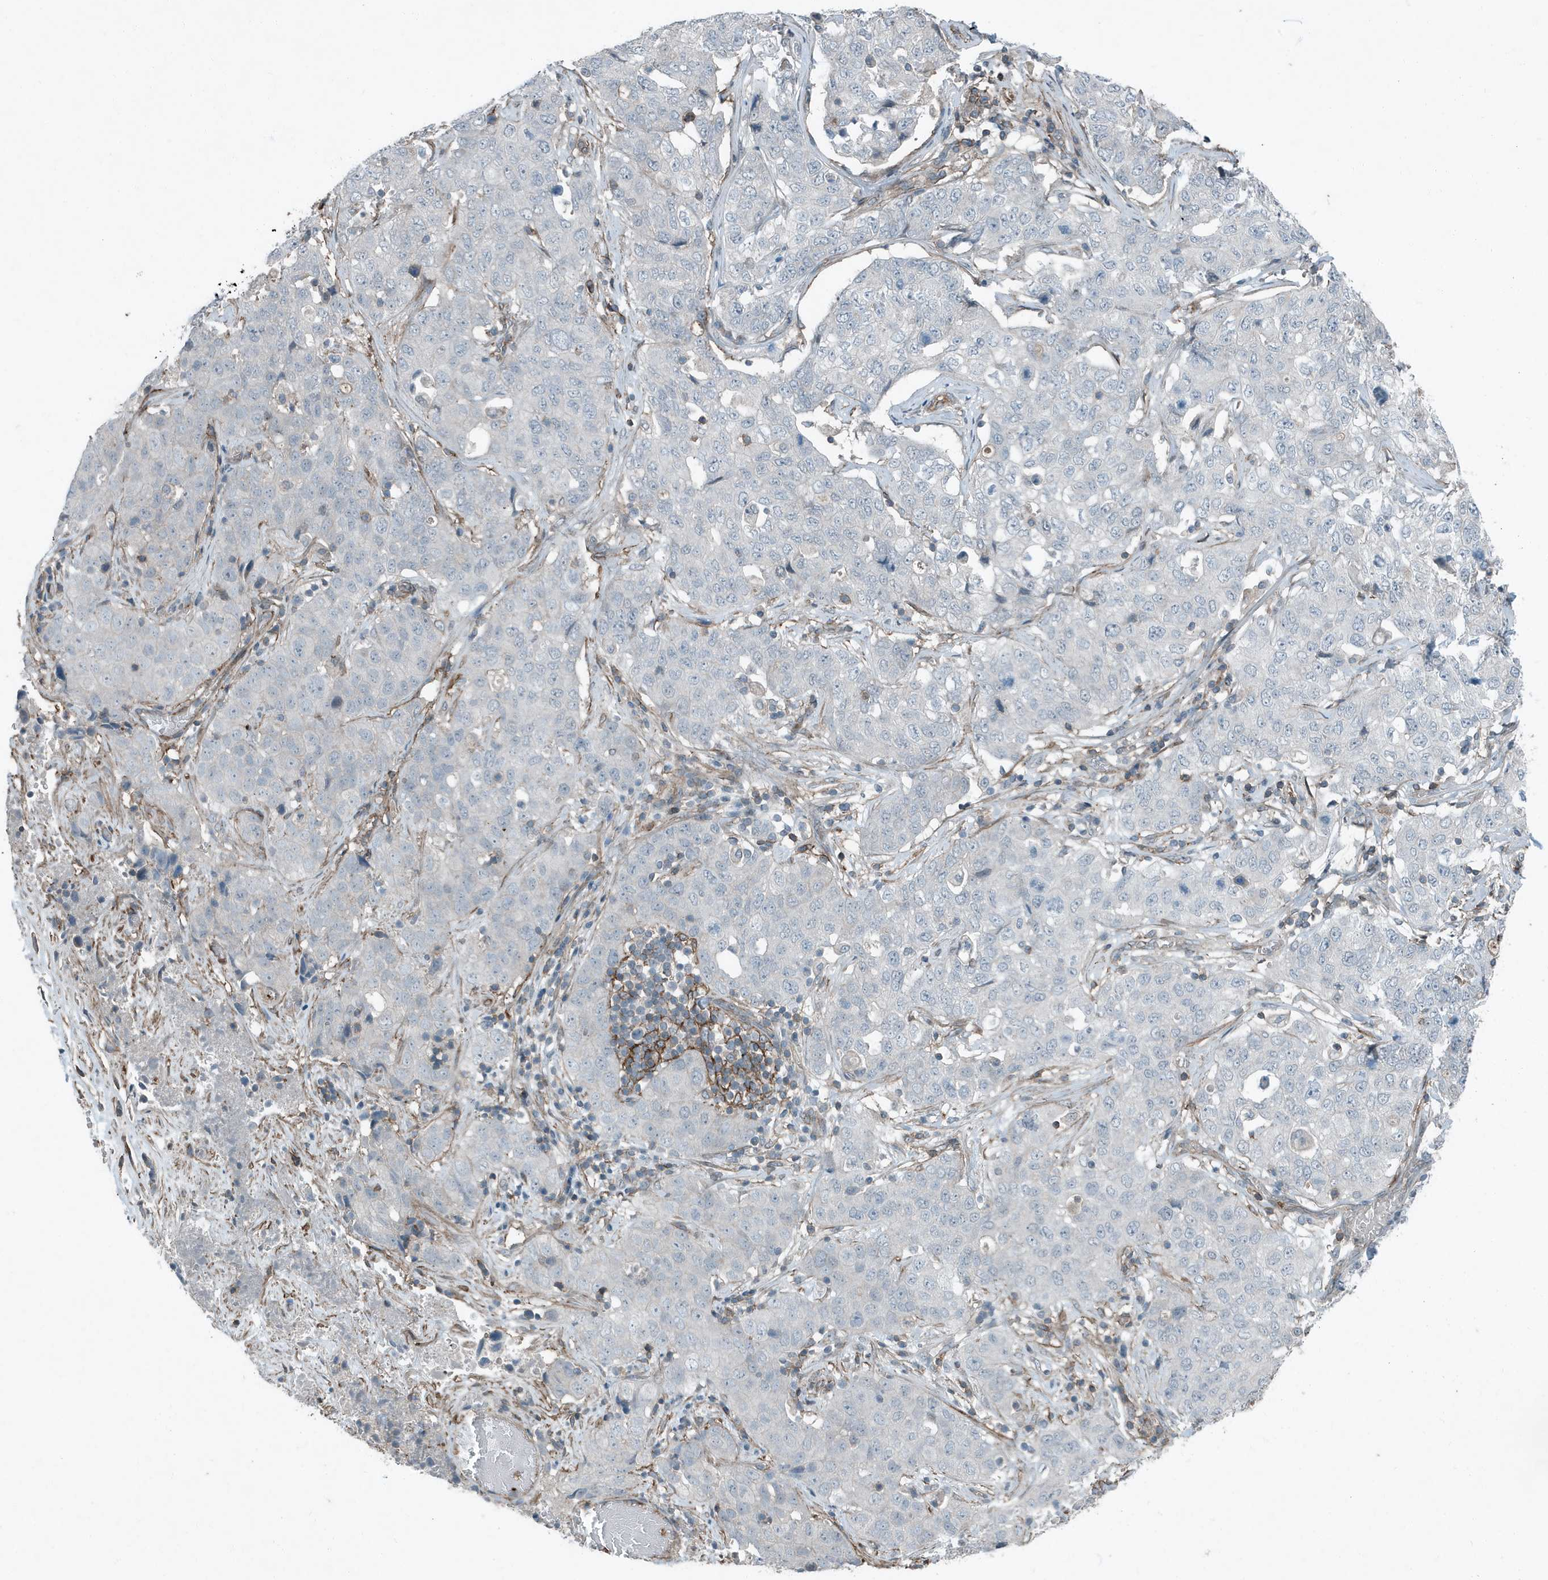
{"staining": {"intensity": "negative", "quantity": "none", "location": "none"}, "tissue": "stomach cancer", "cell_type": "Tumor cells", "image_type": "cancer", "snomed": [{"axis": "morphology", "description": "Normal tissue, NOS"}, {"axis": "morphology", "description": "Adenocarcinoma, NOS"}, {"axis": "topography", "description": "Lymph node"}, {"axis": "topography", "description": "Stomach"}], "caption": "Human stomach cancer stained for a protein using immunohistochemistry reveals no expression in tumor cells.", "gene": "DAPP1", "patient": {"sex": "male", "age": 48}}